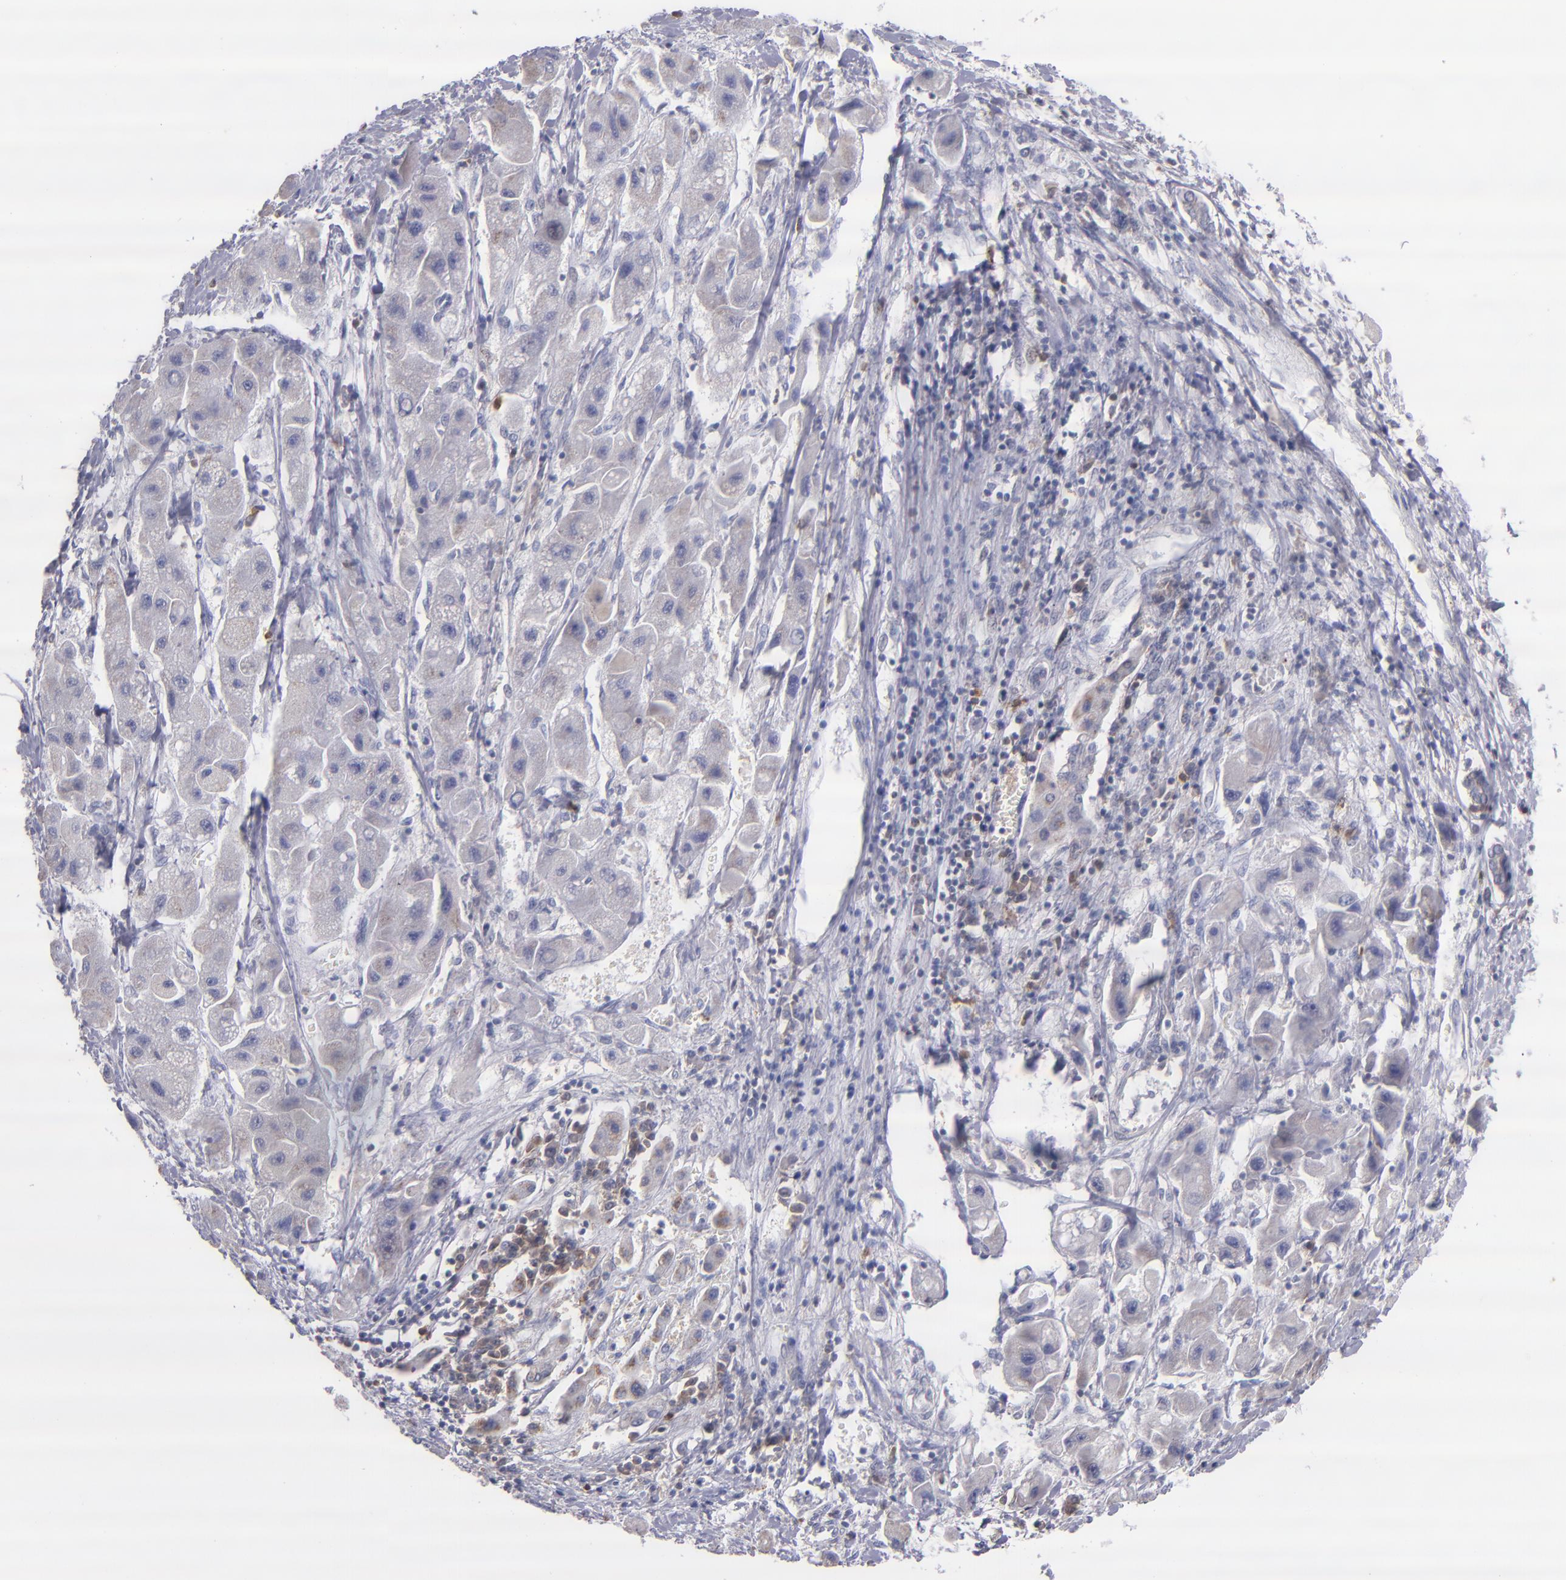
{"staining": {"intensity": "negative", "quantity": "none", "location": "none"}, "tissue": "liver cancer", "cell_type": "Tumor cells", "image_type": "cancer", "snomed": [{"axis": "morphology", "description": "Carcinoma, Hepatocellular, NOS"}, {"axis": "topography", "description": "Liver"}], "caption": "An IHC micrograph of liver hepatocellular carcinoma is shown. There is no staining in tumor cells of liver hepatocellular carcinoma.", "gene": "PRKCD", "patient": {"sex": "male", "age": 24}}